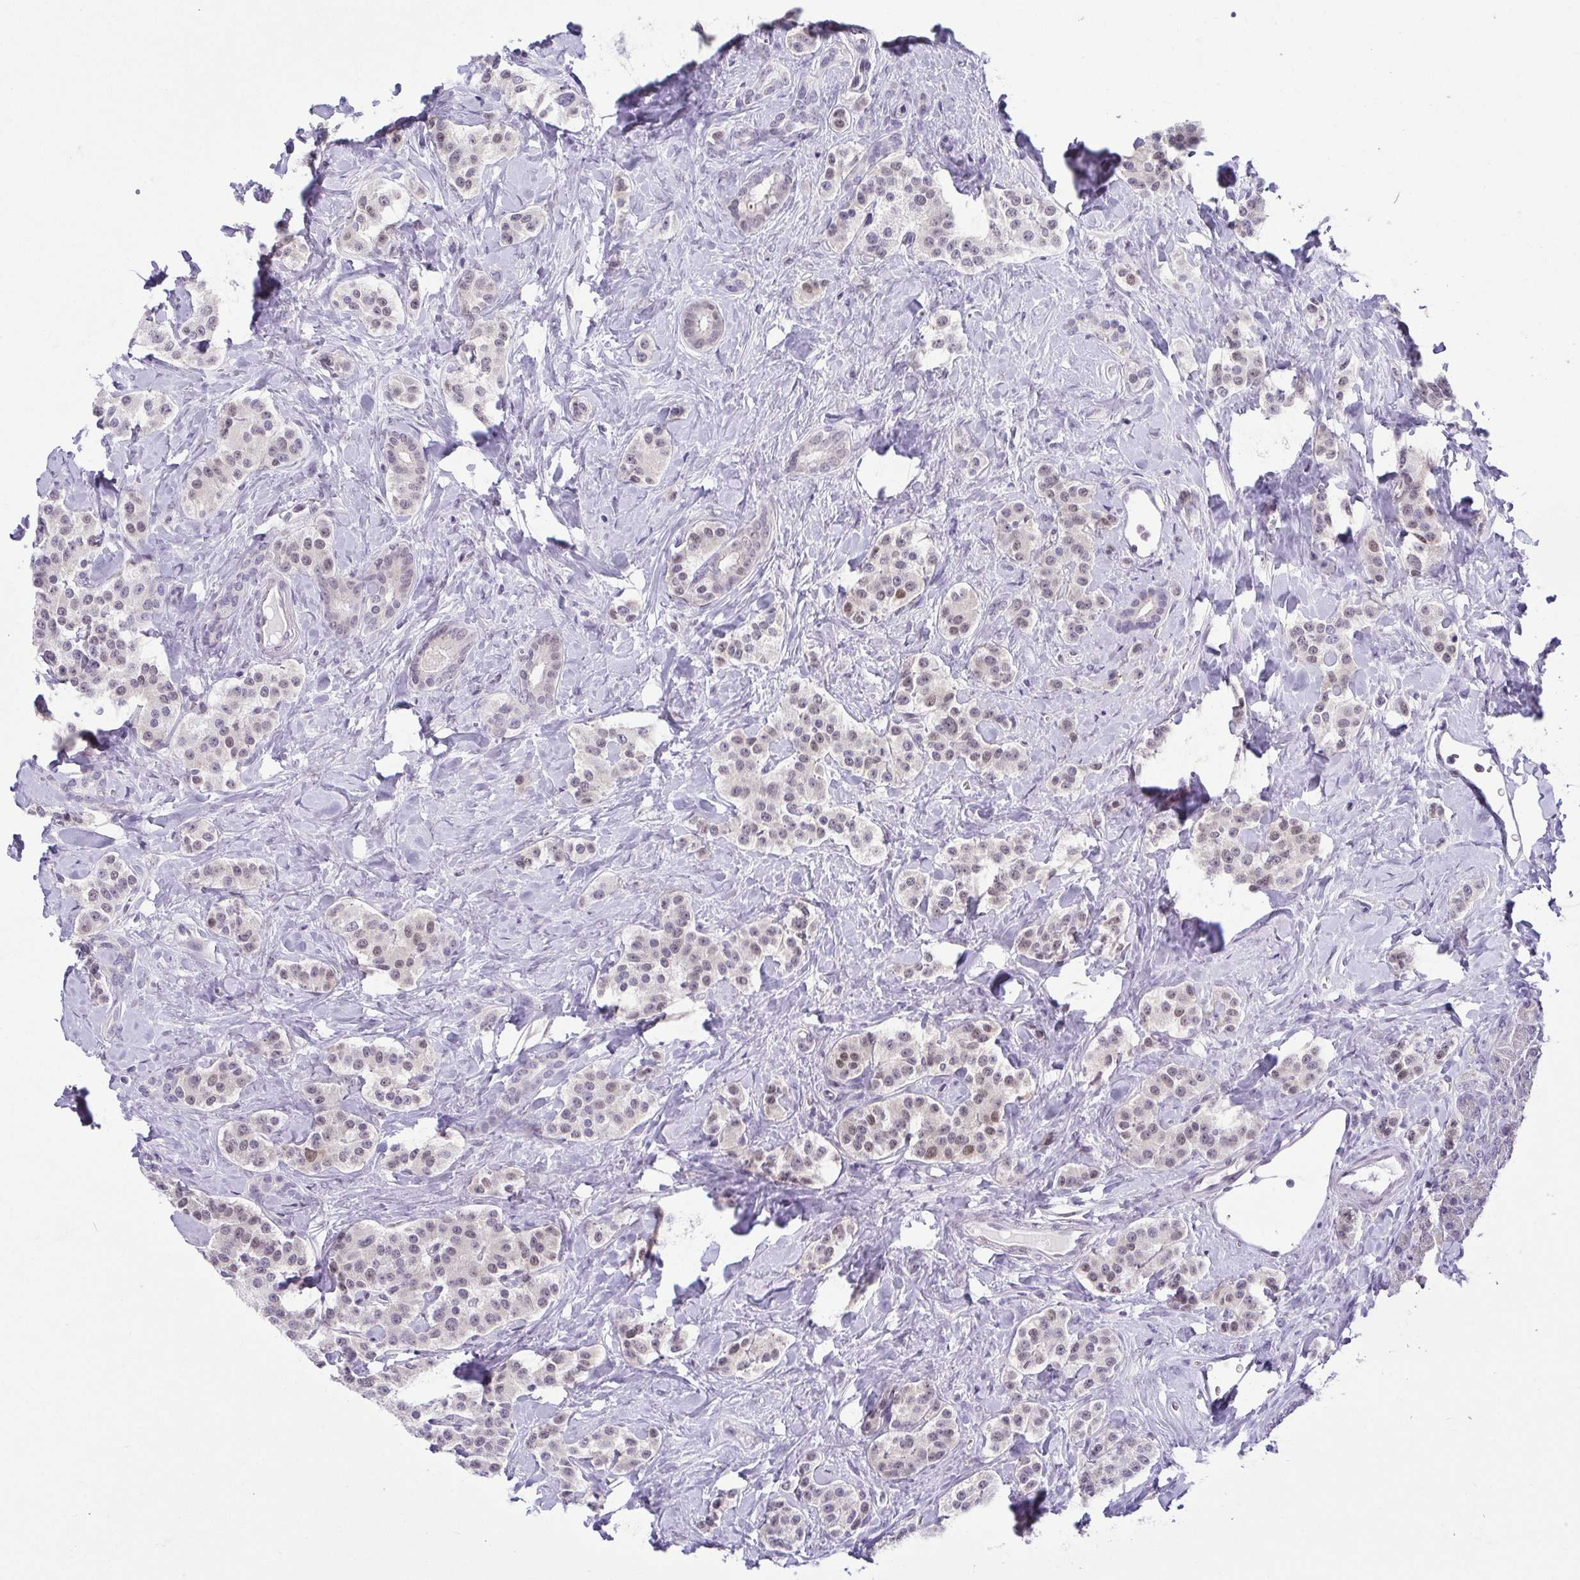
{"staining": {"intensity": "weak", "quantity": "25%-75%", "location": "nuclear"}, "tissue": "carcinoid", "cell_type": "Tumor cells", "image_type": "cancer", "snomed": [{"axis": "morphology", "description": "Normal tissue, NOS"}, {"axis": "morphology", "description": "Carcinoid, malignant, NOS"}, {"axis": "topography", "description": "Pancreas"}], "caption": "Immunohistochemical staining of human carcinoid shows weak nuclear protein staining in approximately 25%-75% of tumor cells.", "gene": "RBM3", "patient": {"sex": "male", "age": 36}}